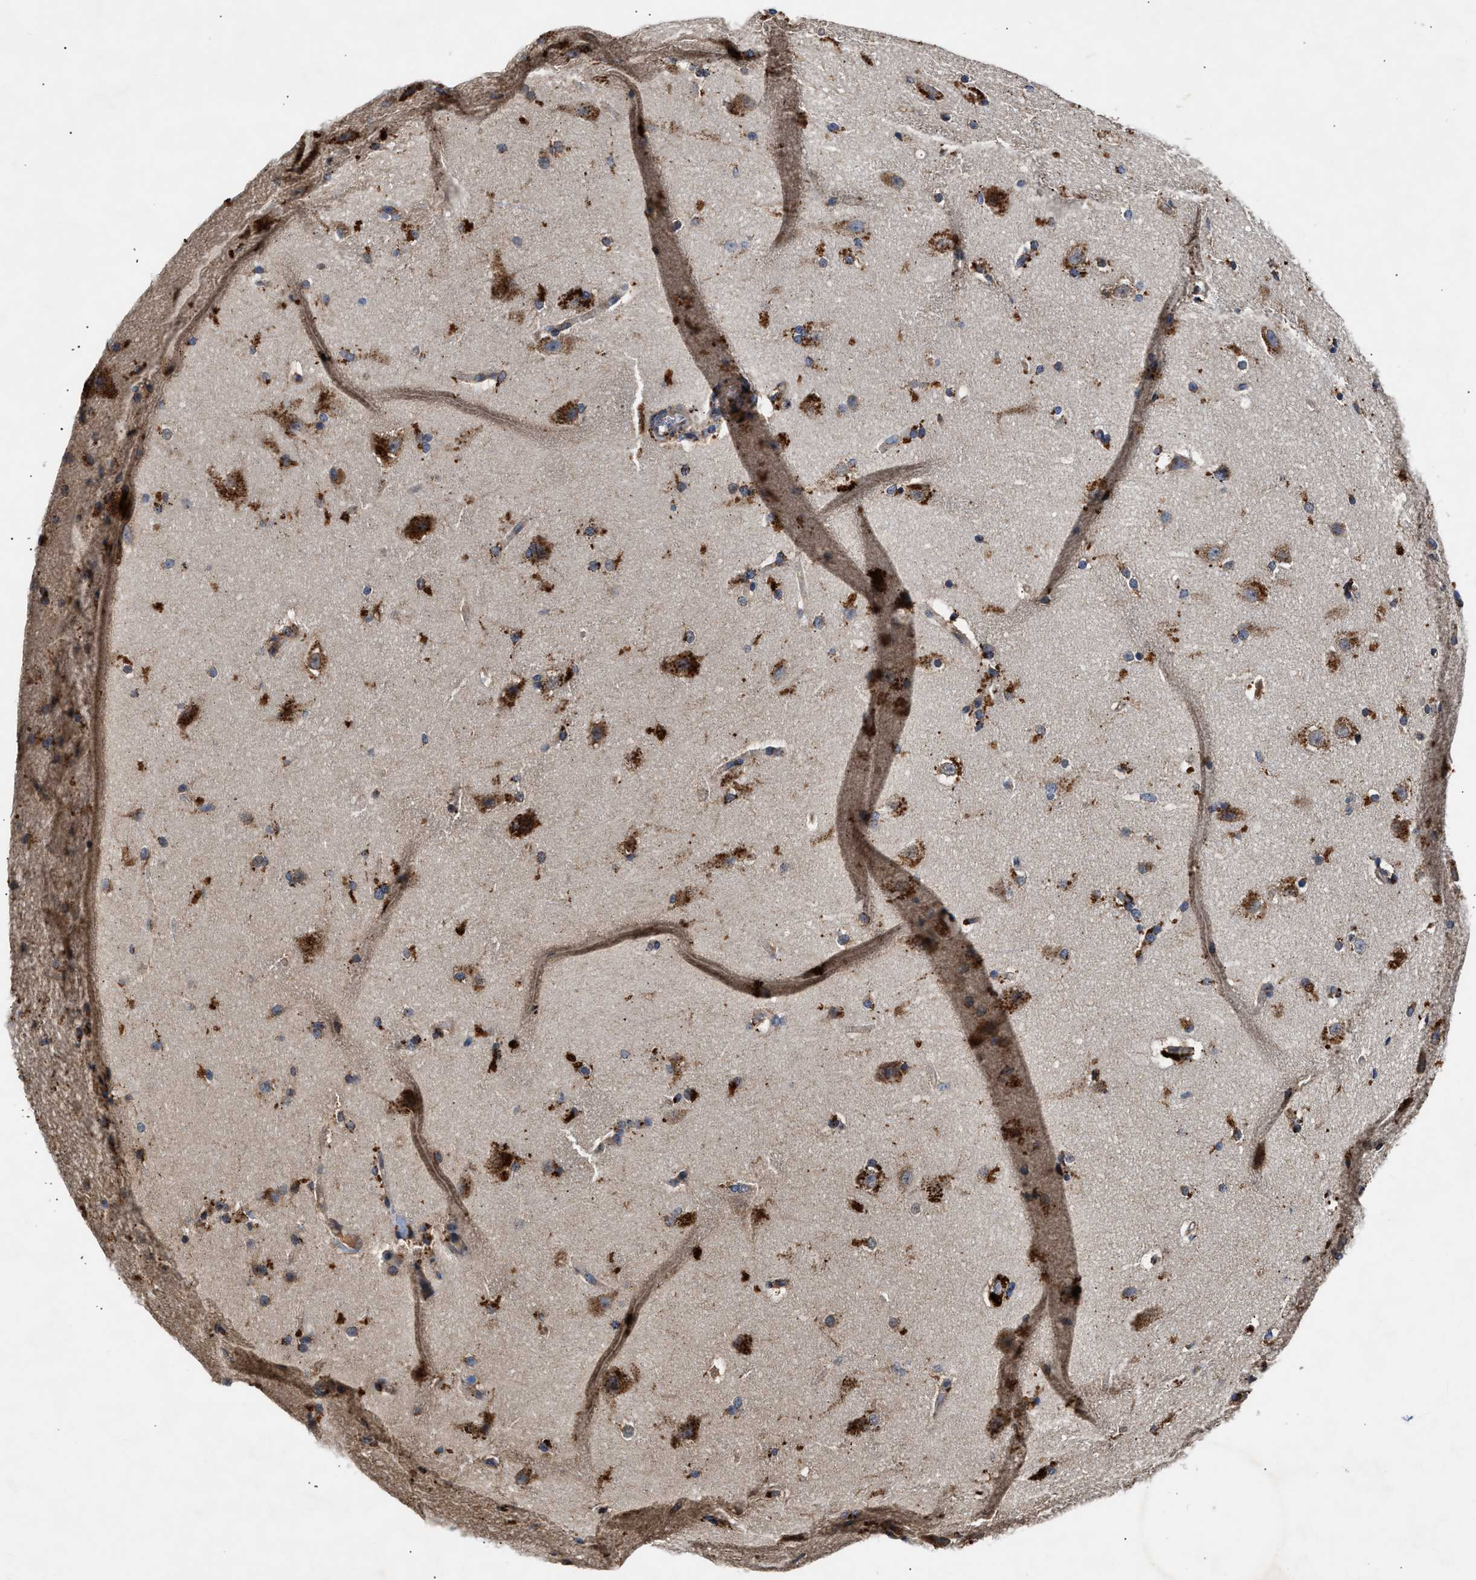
{"staining": {"intensity": "weak", "quantity": ">75%", "location": "cytoplasmic/membranous"}, "tissue": "cerebral cortex", "cell_type": "Endothelial cells", "image_type": "normal", "snomed": [{"axis": "morphology", "description": "Normal tissue, NOS"}, {"axis": "topography", "description": "Cerebral cortex"}, {"axis": "topography", "description": "Hippocampus"}], "caption": "Protein expression analysis of normal cerebral cortex demonstrates weak cytoplasmic/membranous expression in approximately >75% of endothelial cells.", "gene": "CCDC146", "patient": {"sex": "female", "age": 19}}